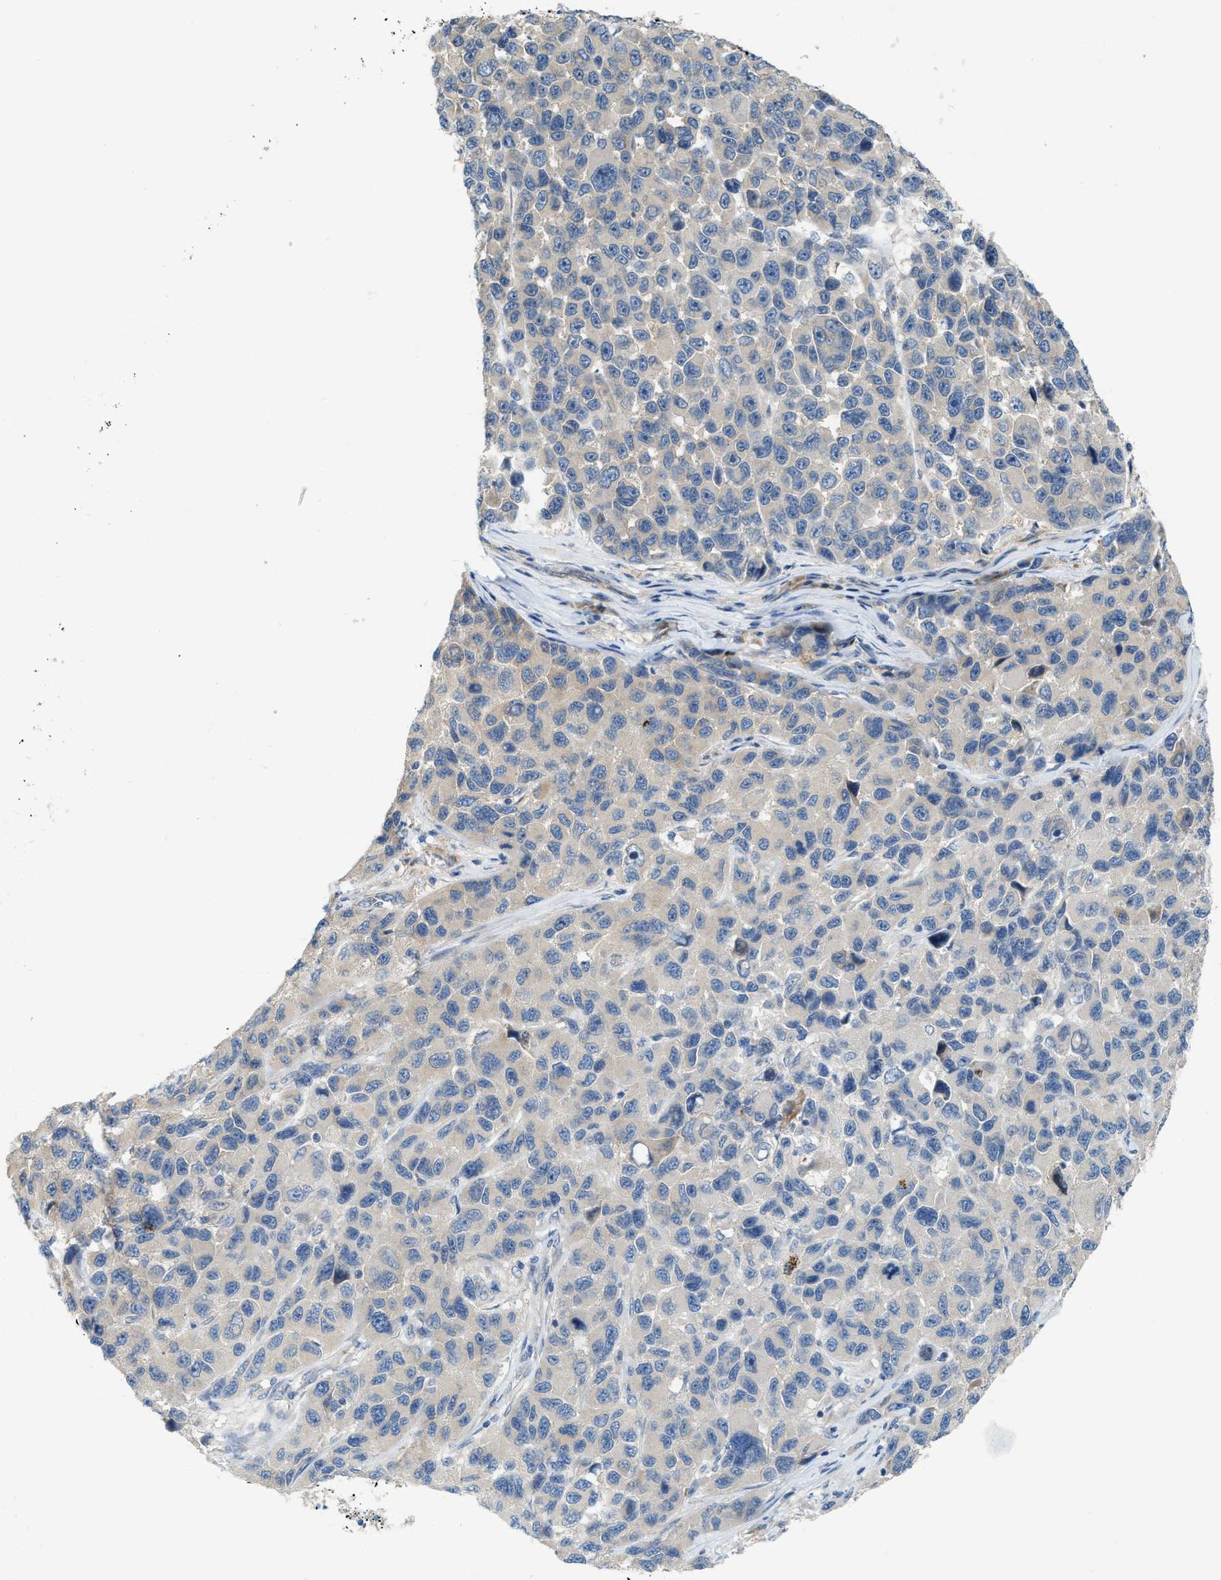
{"staining": {"intensity": "negative", "quantity": "none", "location": "none"}, "tissue": "melanoma", "cell_type": "Tumor cells", "image_type": "cancer", "snomed": [{"axis": "morphology", "description": "Malignant melanoma, NOS"}, {"axis": "topography", "description": "Skin"}], "caption": "High magnification brightfield microscopy of malignant melanoma stained with DAB (brown) and counterstained with hematoxylin (blue): tumor cells show no significant positivity.", "gene": "KLHDC10", "patient": {"sex": "male", "age": 53}}